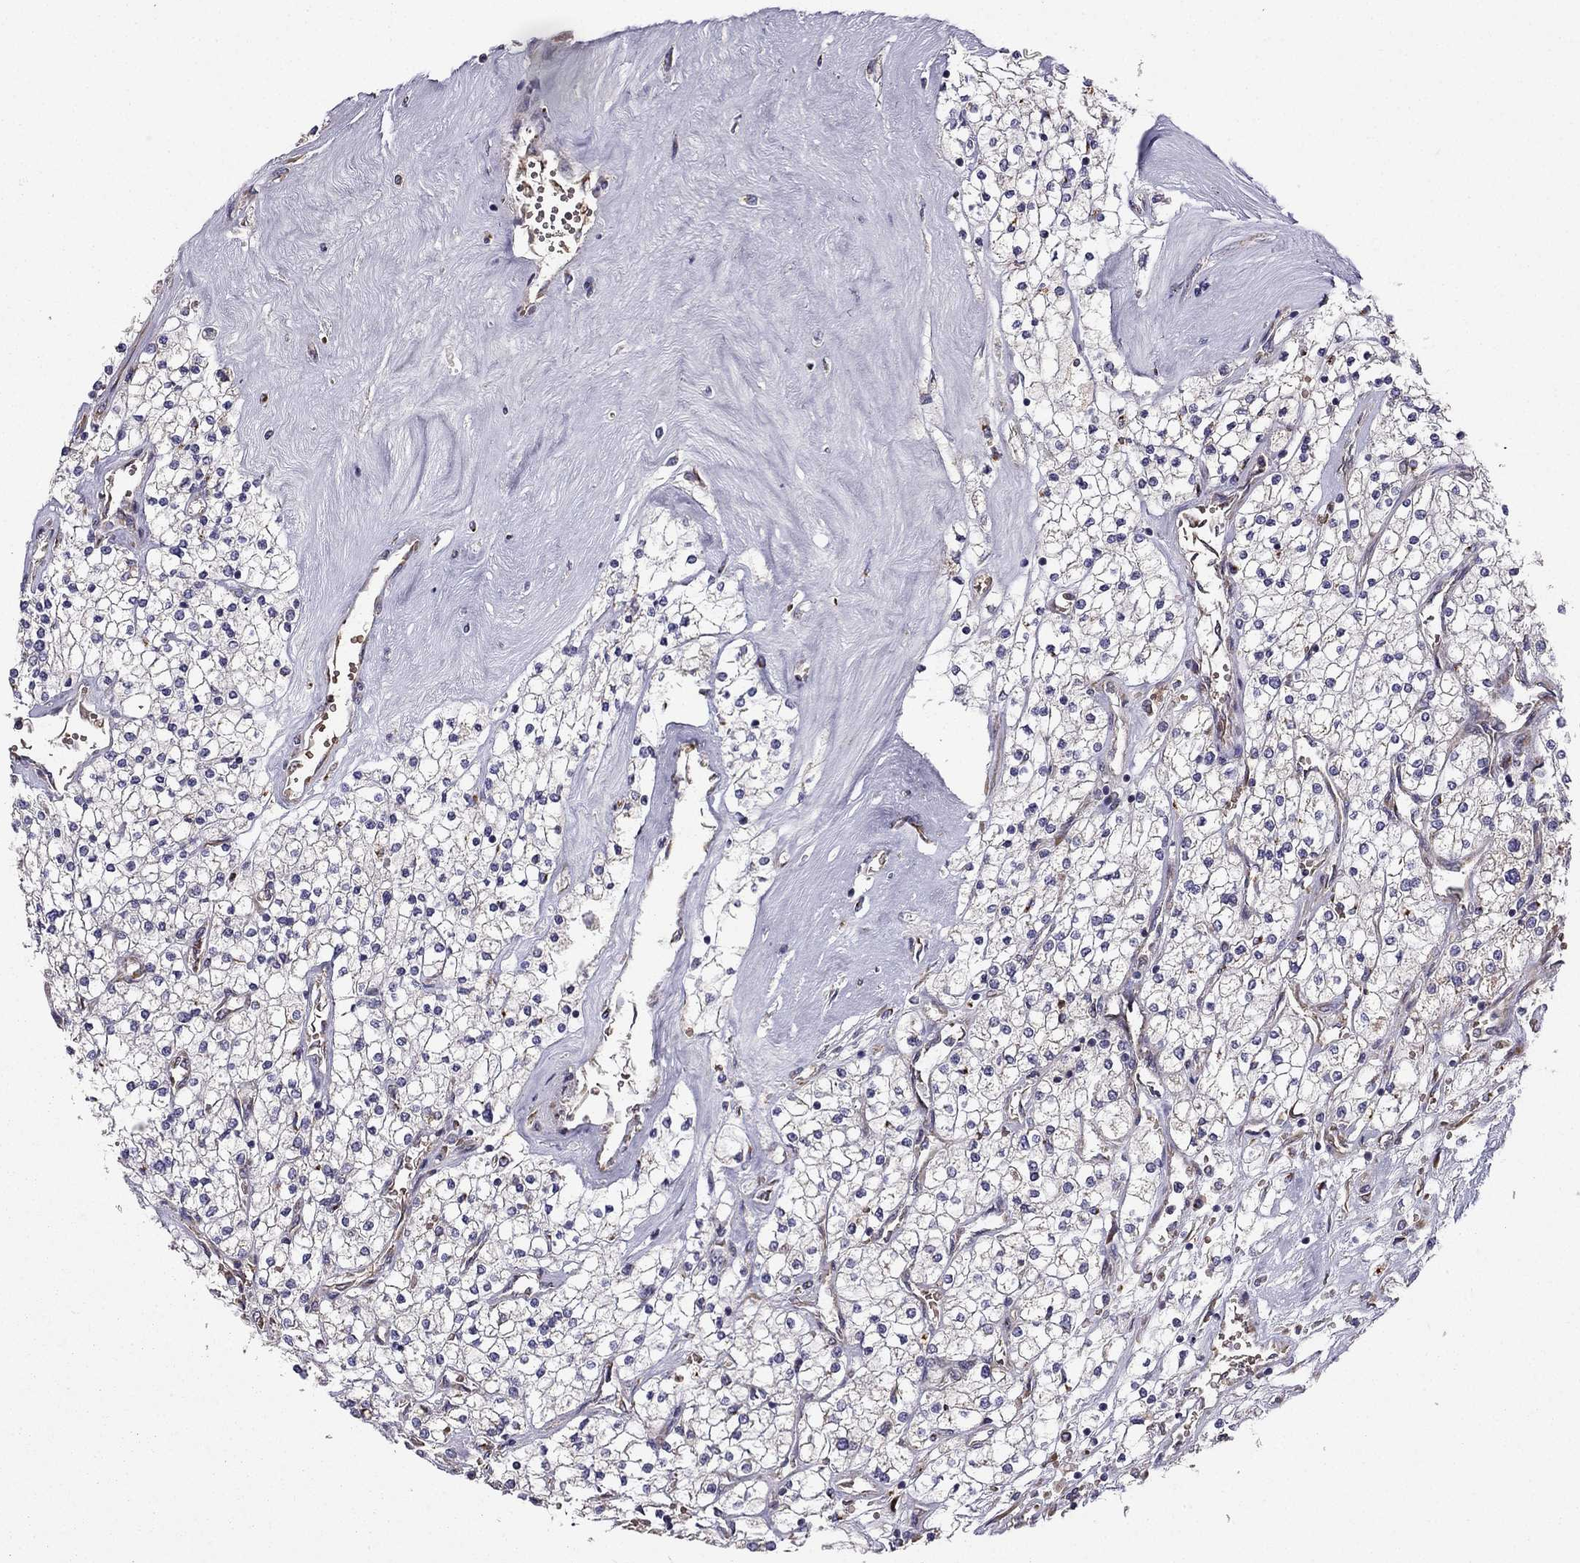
{"staining": {"intensity": "negative", "quantity": "none", "location": "none"}, "tissue": "renal cancer", "cell_type": "Tumor cells", "image_type": "cancer", "snomed": [{"axis": "morphology", "description": "Adenocarcinoma, NOS"}, {"axis": "topography", "description": "Kidney"}], "caption": "DAB immunohistochemical staining of human adenocarcinoma (renal) demonstrates no significant expression in tumor cells.", "gene": "B4GALT7", "patient": {"sex": "male", "age": 80}}